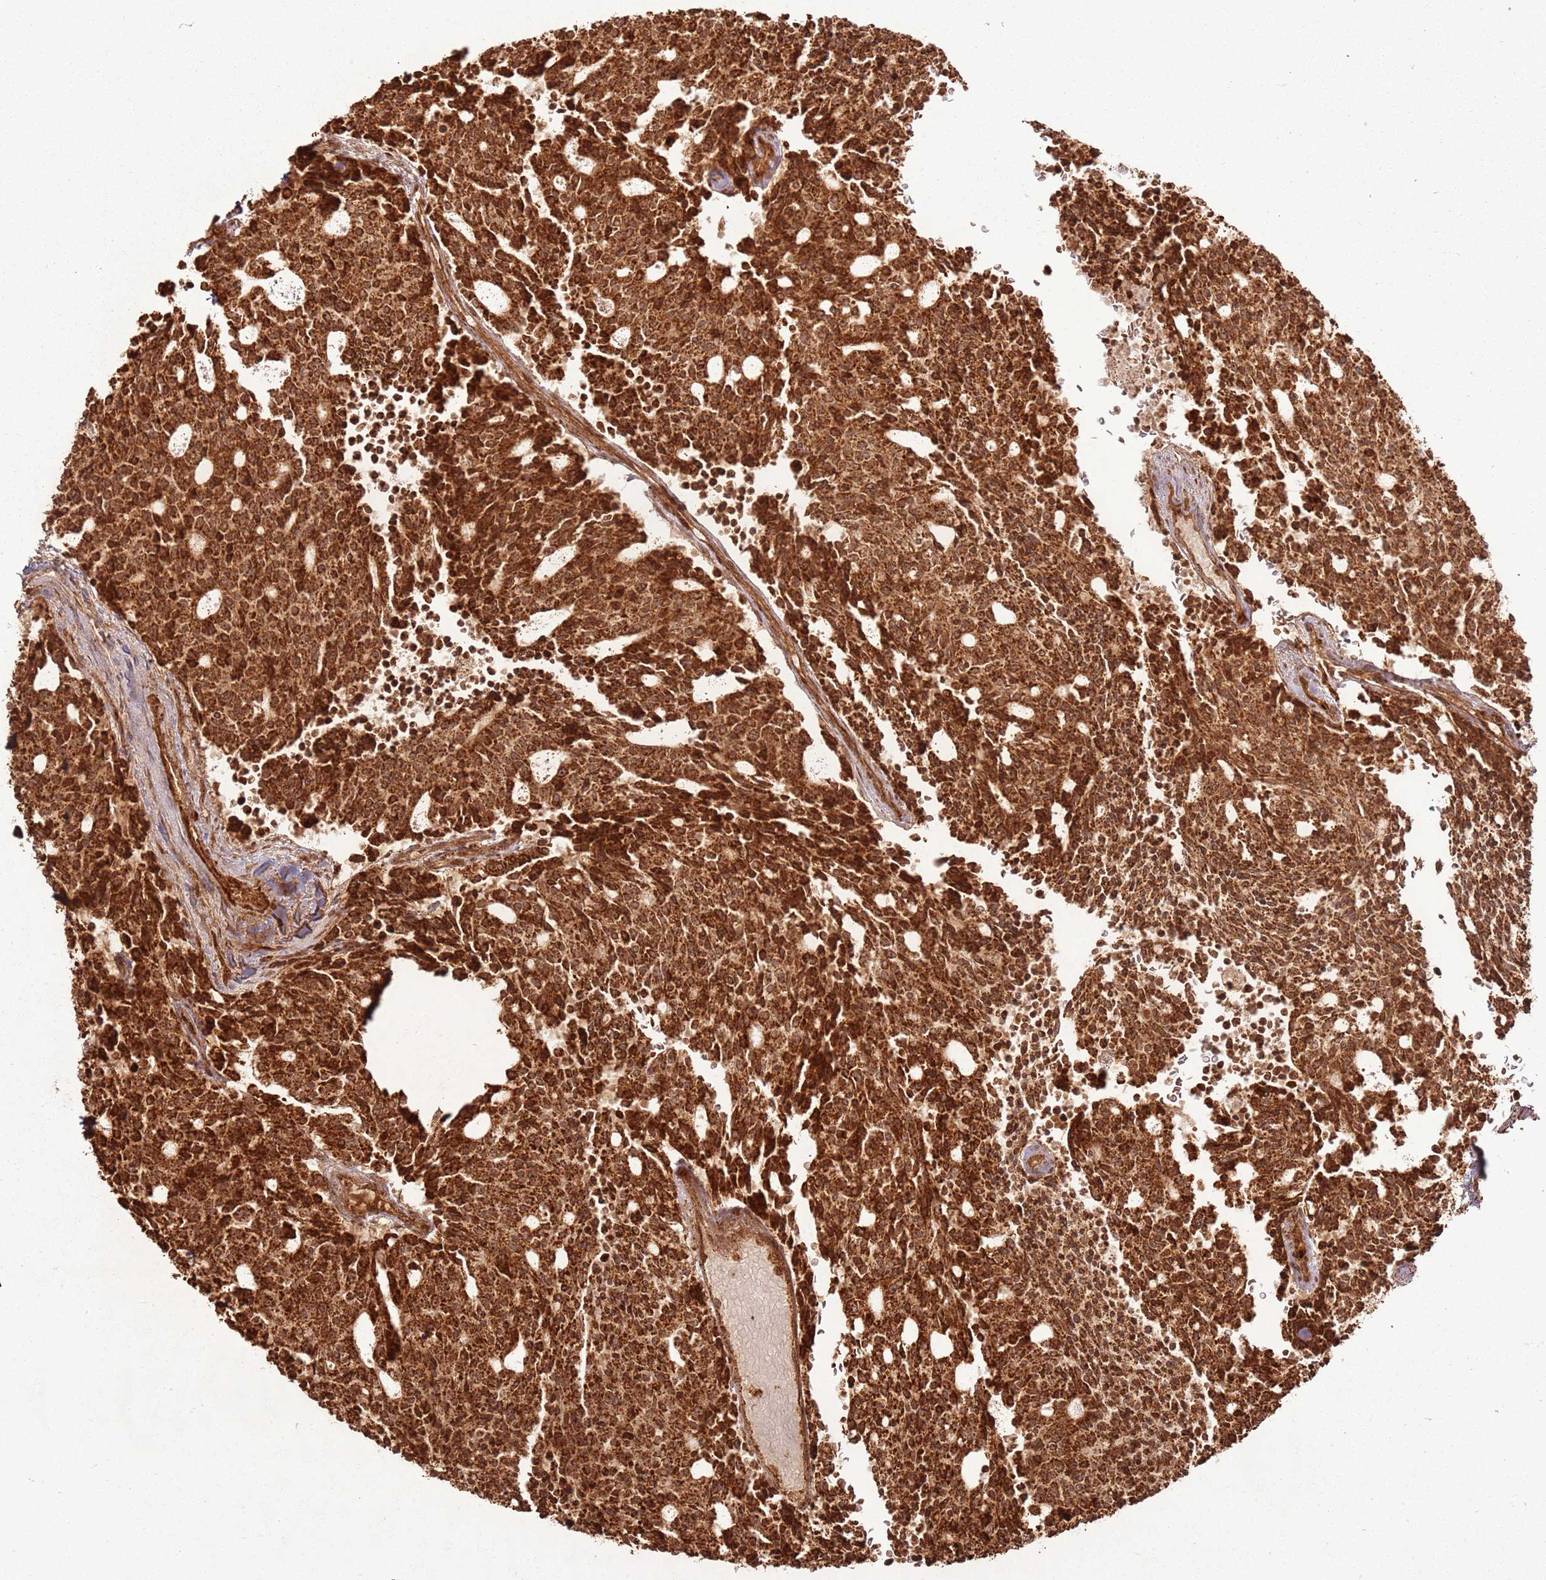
{"staining": {"intensity": "strong", "quantity": ">75%", "location": "cytoplasmic/membranous"}, "tissue": "carcinoid", "cell_type": "Tumor cells", "image_type": "cancer", "snomed": [{"axis": "morphology", "description": "Carcinoid, malignant, NOS"}, {"axis": "topography", "description": "Pancreas"}], "caption": "Carcinoid was stained to show a protein in brown. There is high levels of strong cytoplasmic/membranous expression in approximately >75% of tumor cells.", "gene": "MRPS6", "patient": {"sex": "female", "age": 54}}